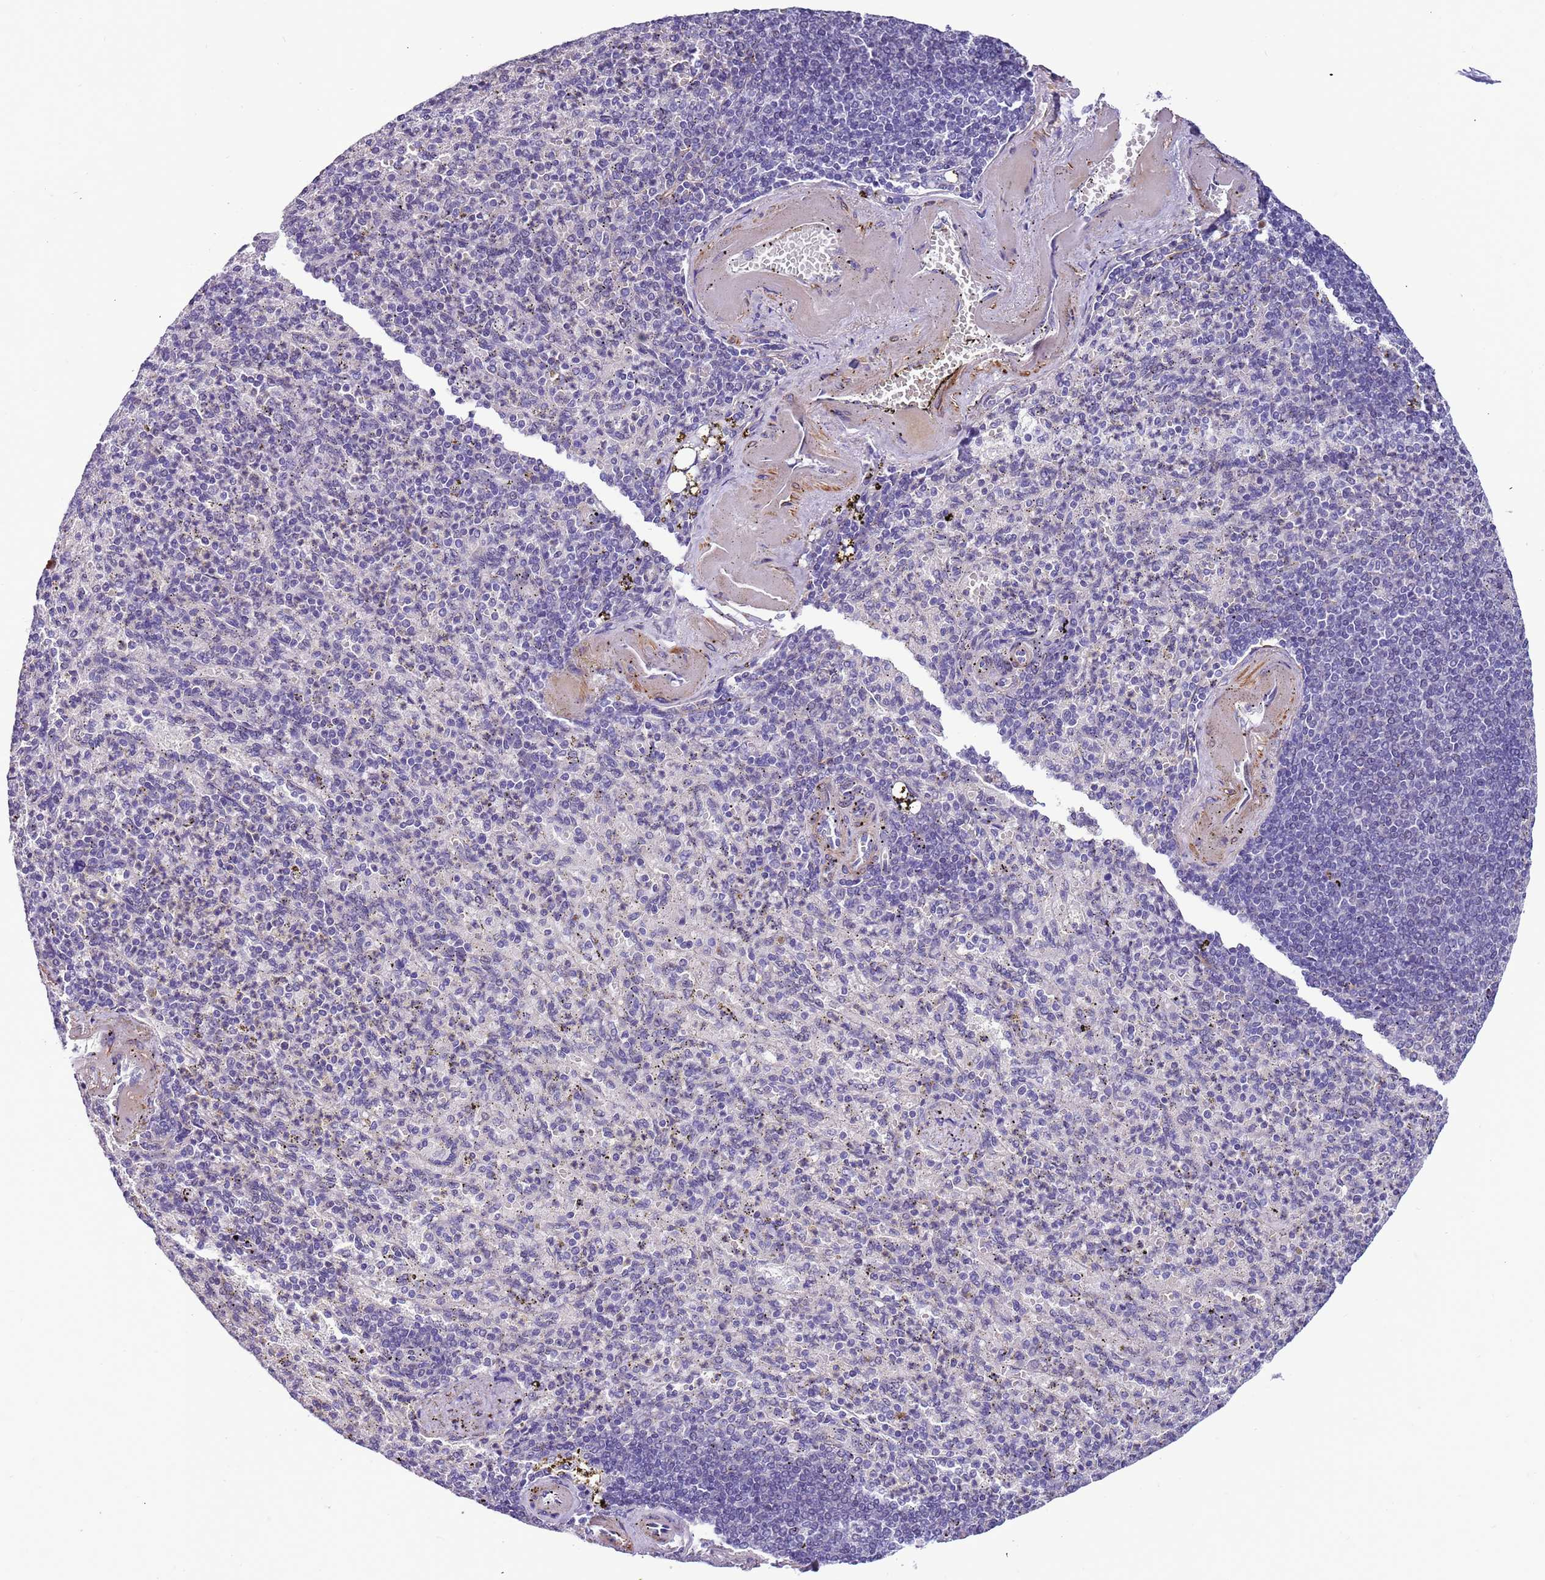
{"staining": {"intensity": "negative", "quantity": "none", "location": "none"}, "tissue": "spleen", "cell_type": "Cells in red pulp", "image_type": "normal", "snomed": [{"axis": "morphology", "description": "Normal tissue, NOS"}, {"axis": "topography", "description": "Spleen"}], "caption": "The histopathology image displays no staining of cells in red pulp in unremarkable spleen. (Immunohistochemistry, brightfield microscopy, high magnification).", "gene": "PLEKHH1", "patient": {"sex": "female", "age": 74}}